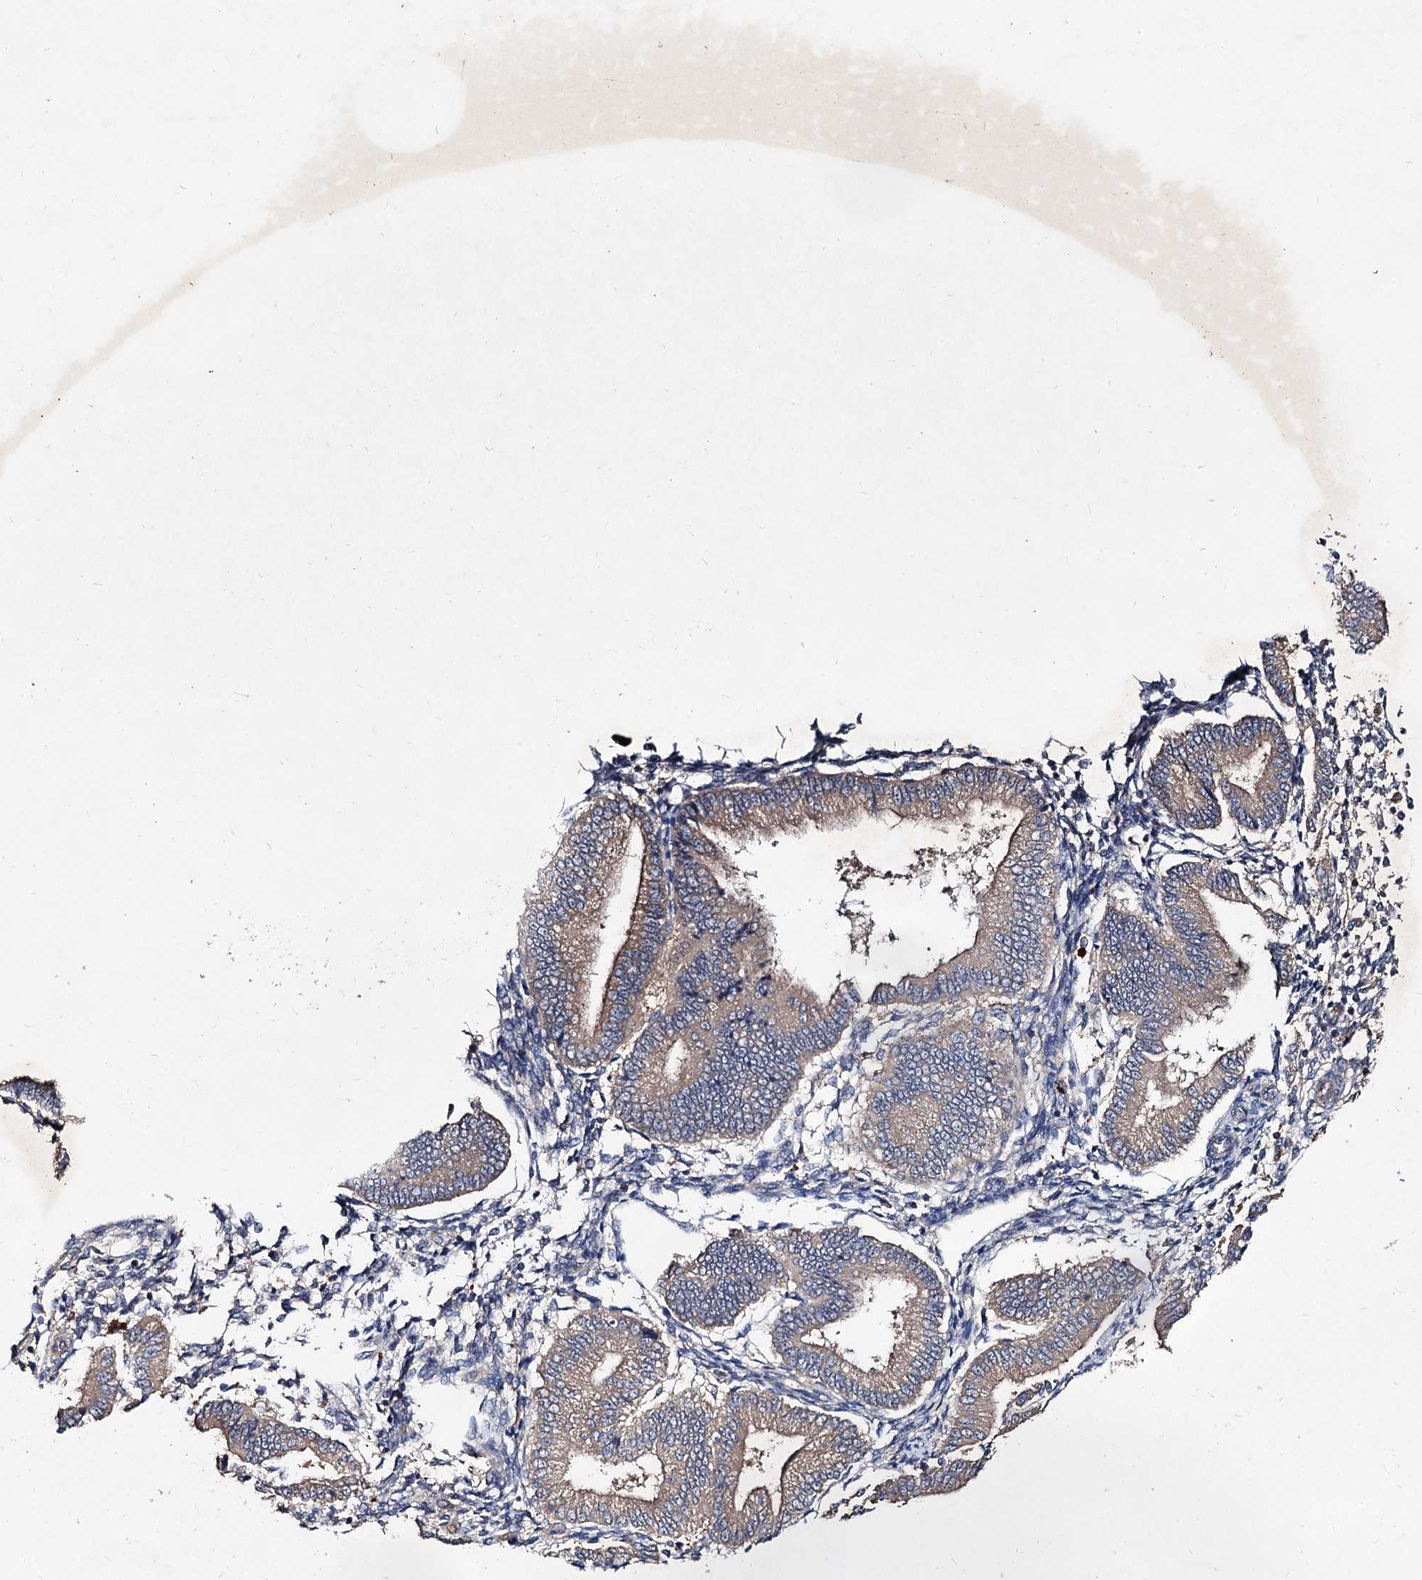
{"staining": {"intensity": "negative", "quantity": "none", "location": "none"}, "tissue": "endometrium", "cell_type": "Cells in endometrial stroma", "image_type": "normal", "snomed": [{"axis": "morphology", "description": "Normal tissue, NOS"}, {"axis": "topography", "description": "Endometrium"}], "caption": "IHC of unremarkable human endometrium reveals no positivity in cells in endometrial stroma.", "gene": "VPS29", "patient": {"sex": "female", "age": 39}}